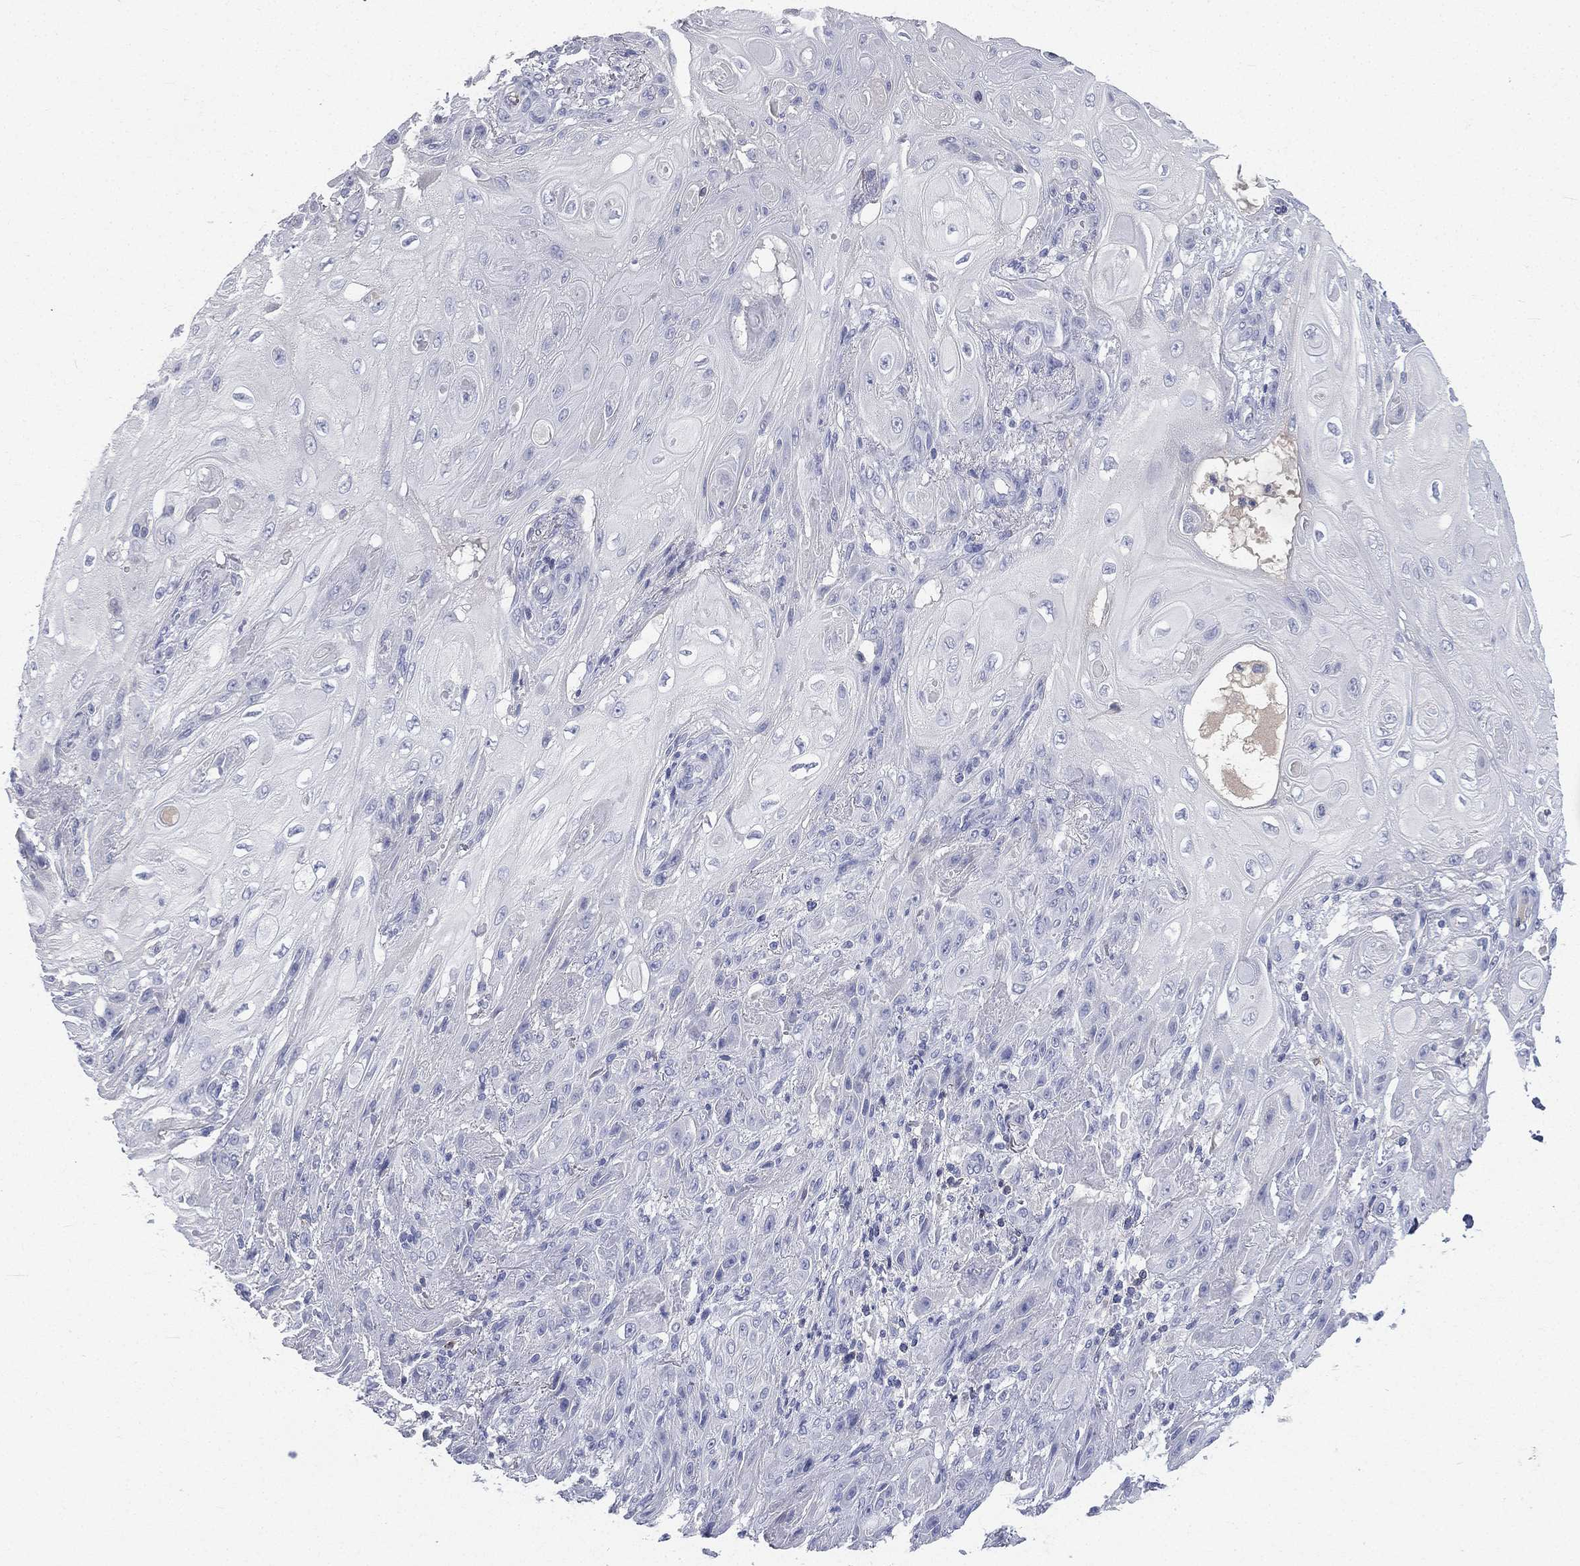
{"staining": {"intensity": "negative", "quantity": "none", "location": "none"}, "tissue": "skin cancer", "cell_type": "Tumor cells", "image_type": "cancer", "snomed": [{"axis": "morphology", "description": "Squamous cell carcinoma, NOS"}, {"axis": "topography", "description": "Skin"}], "caption": "Tumor cells are negative for protein expression in human squamous cell carcinoma (skin).", "gene": "CD3D", "patient": {"sex": "male", "age": 62}}